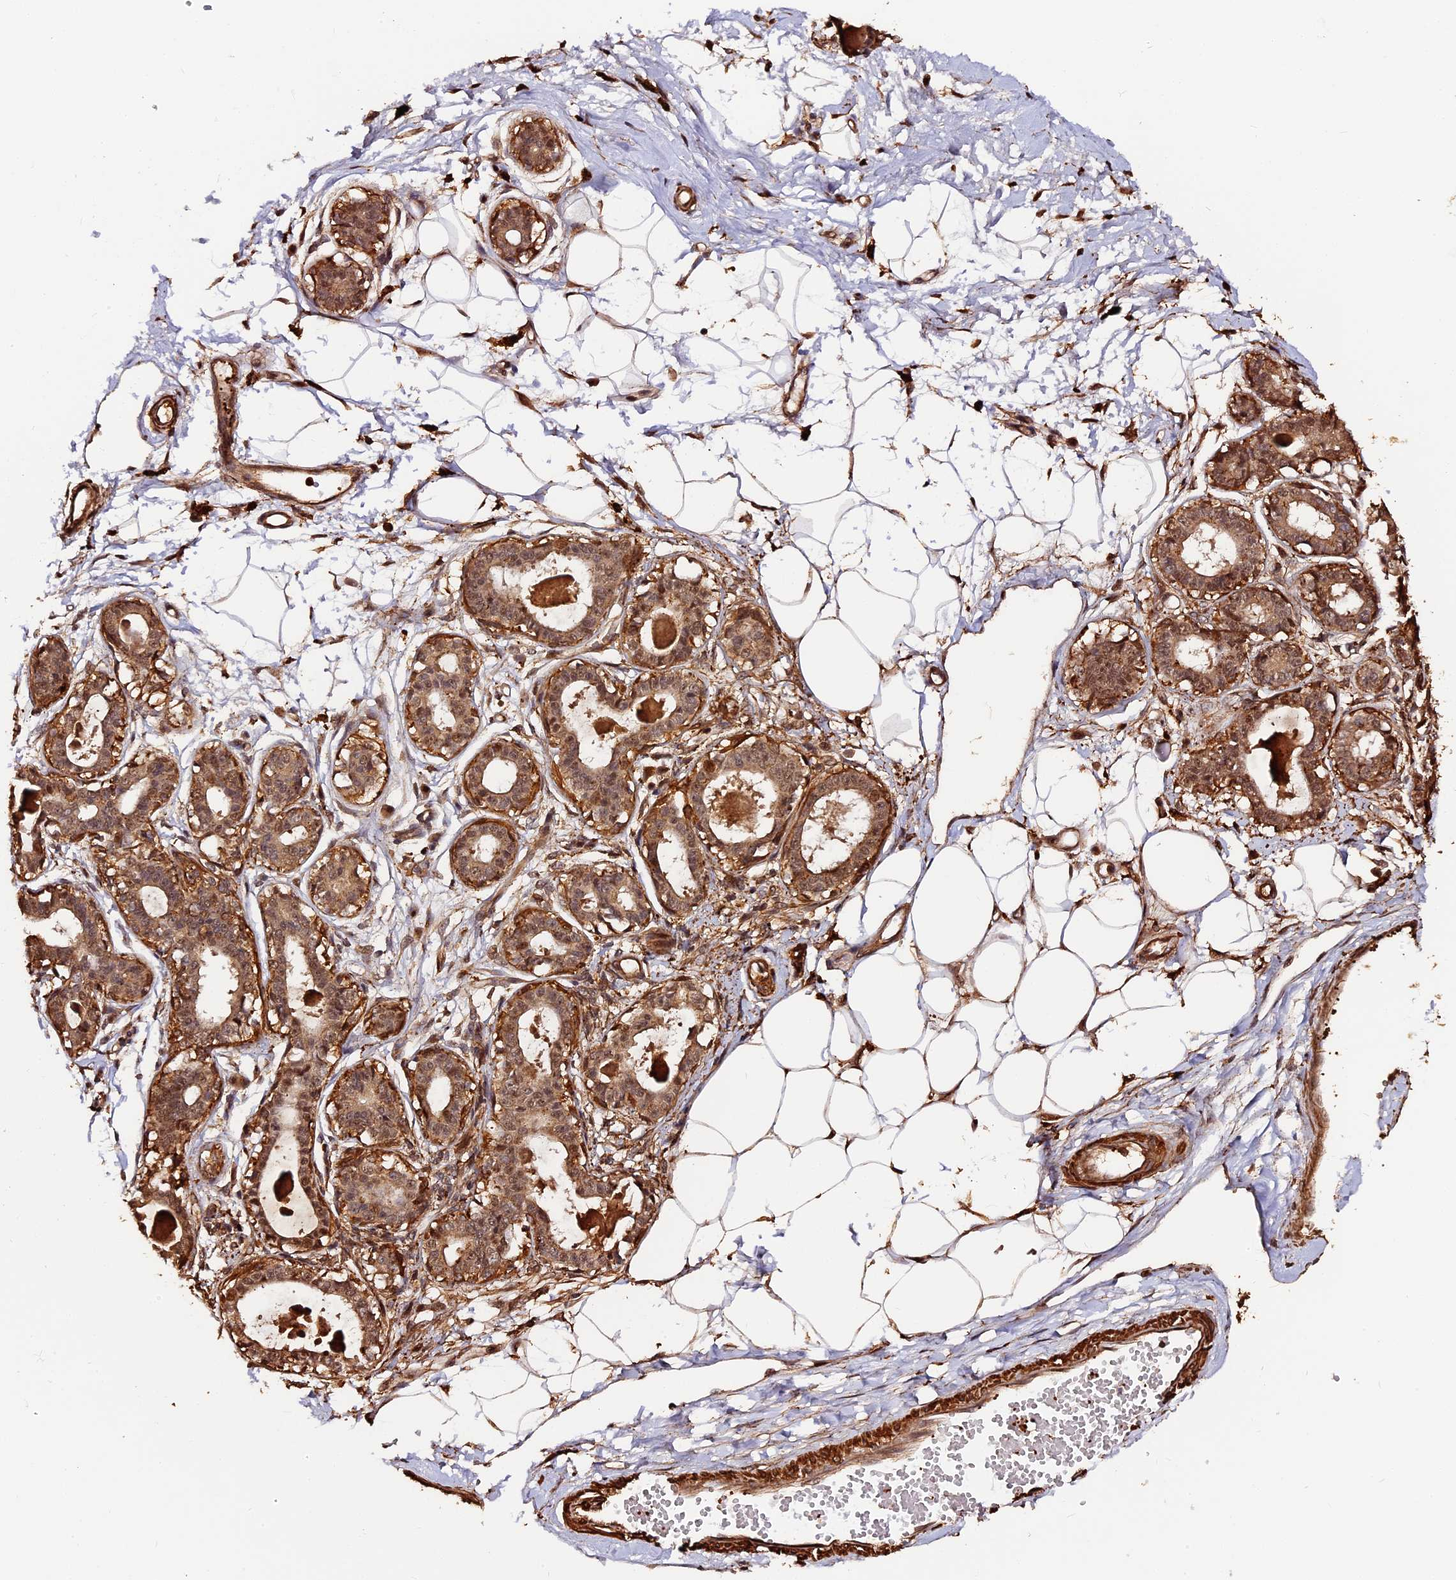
{"staining": {"intensity": "moderate", "quantity": ">75%", "location": "cytoplasmic/membranous"}, "tissue": "breast", "cell_type": "Adipocytes", "image_type": "normal", "snomed": [{"axis": "morphology", "description": "Normal tissue, NOS"}, {"axis": "topography", "description": "Breast"}], "caption": "Moderate cytoplasmic/membranous positivity for a protein is identified in approximately >75% of adipocytes of normal breast using immunohistochemistry.", "gene": "MMP15", "patient": {"sex": "female", "age": 45}}